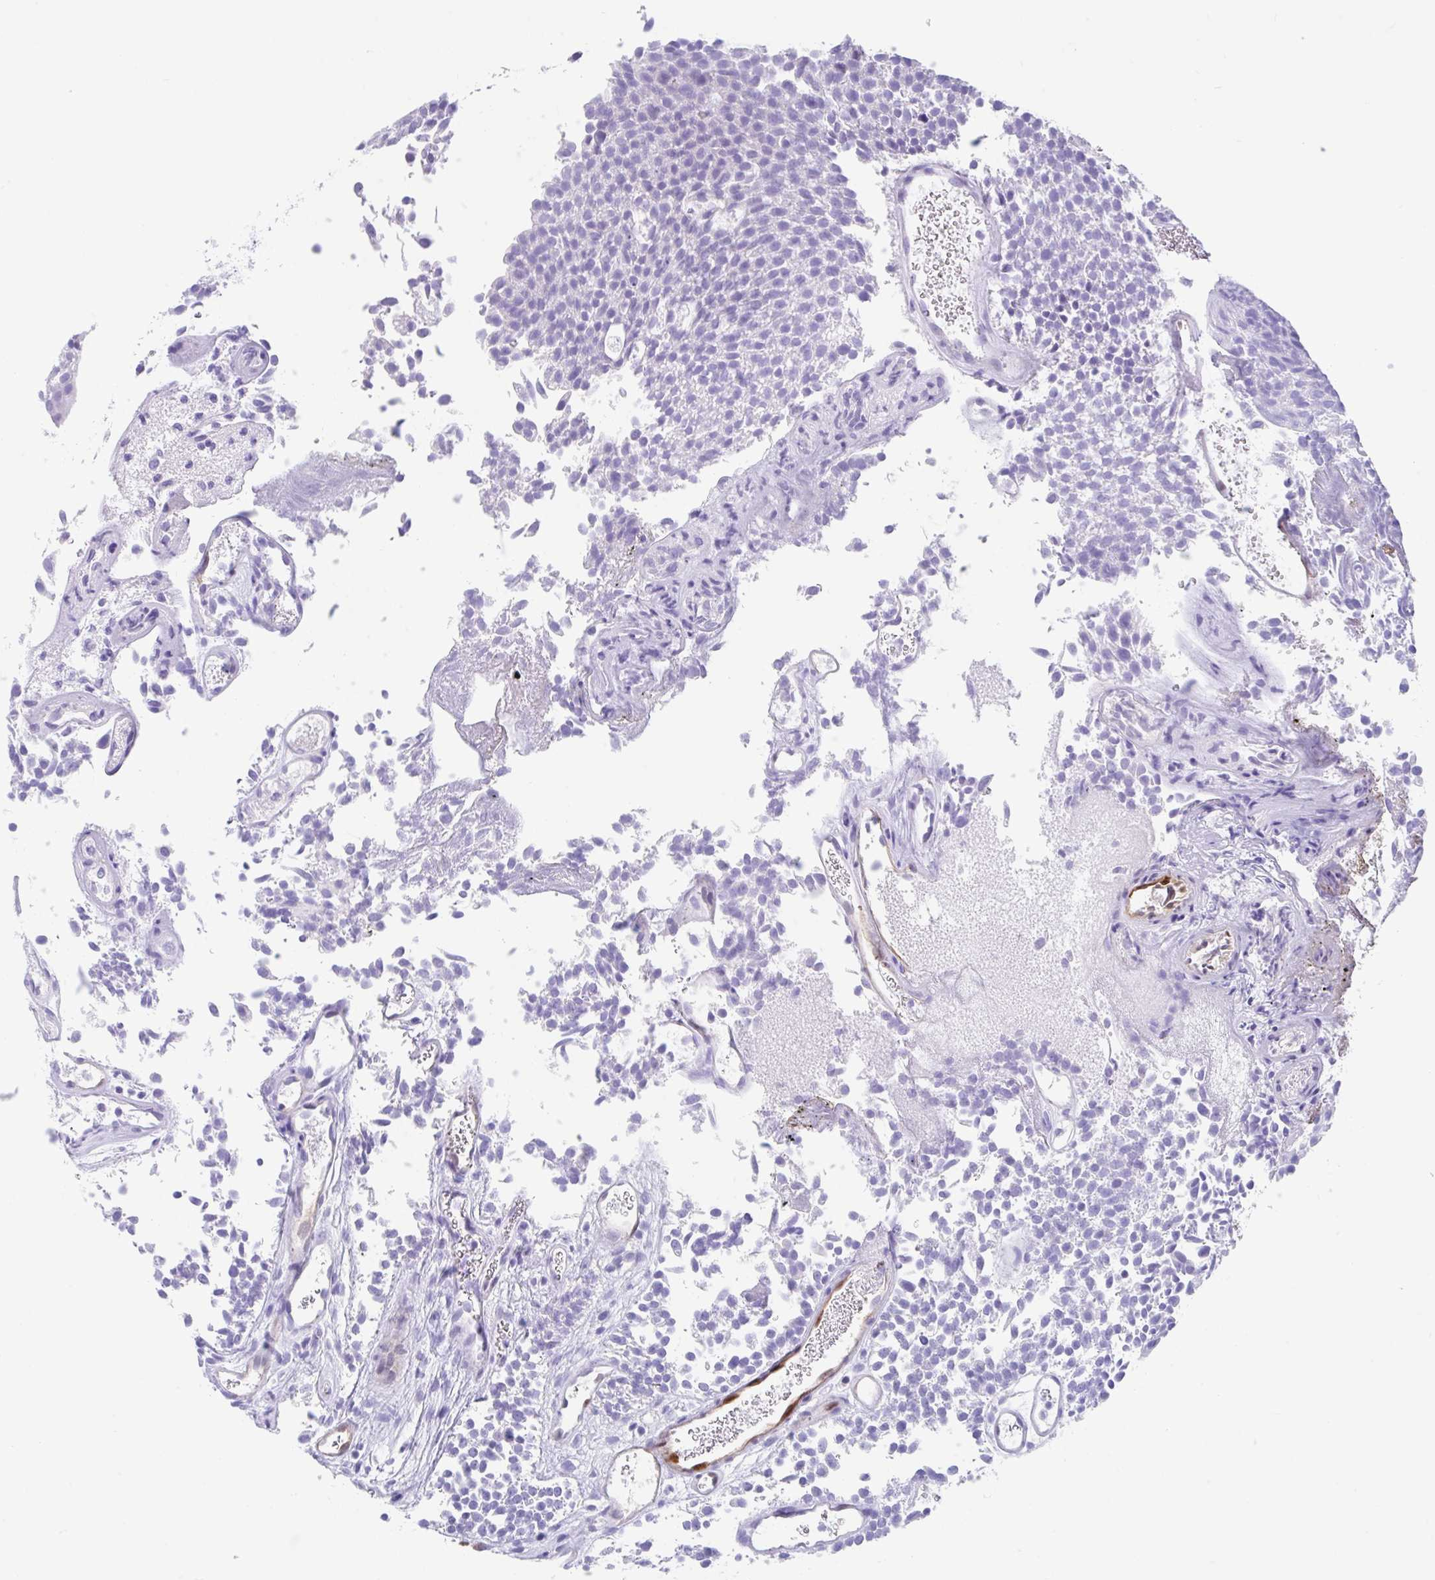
{"staining": {"intensity": "negative", "quantity": "none", "location": "none"}, "tissue": "urothelial cancer", "cell_type": "Tumor cells", "image_type": "cancer", "snomed": [{"axis": "morphology", "description": "Urothelial carcinoma, Low grade"}, {"axis": "topography", "description": "Urinary bladder"}], "caption": "Tumor cells are negative for brown protein staining in urothelial cancer.", "gene": "FAM107A", "patient": {"sex": "female", "age": 79}}